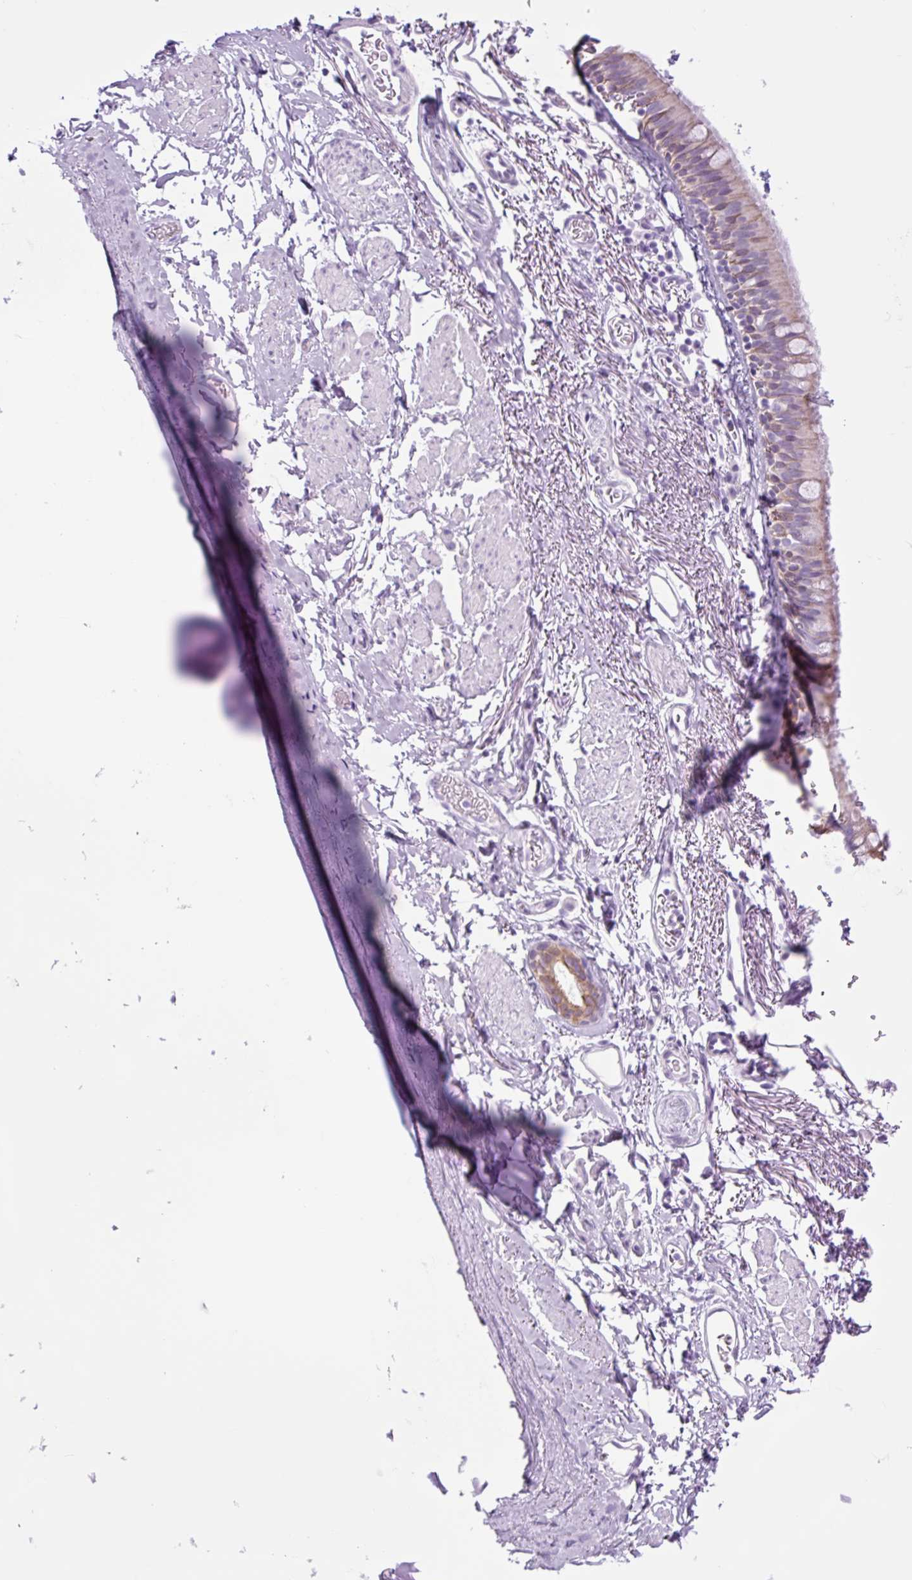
{"staining": {"intensity": "weak", "quantity": "<25%", "location": "cytoplasmic/membranous"}, "tissue": "bronchus", "cell_type": "Respiratory epithelial cells", "image_type": "normal", "snomed": [{"axis": "morphology", "description": "Normal tissue, NOS"}, {"axis": "topography", "description": "Bronchus"}], "caption": "IHC image of unremarkable human bronchus stained for a protein (brown), which displays no positivity in respiratory epithelial cells.", "gene": "TFF2", "patient": {"sex": "male", "age": 67}}